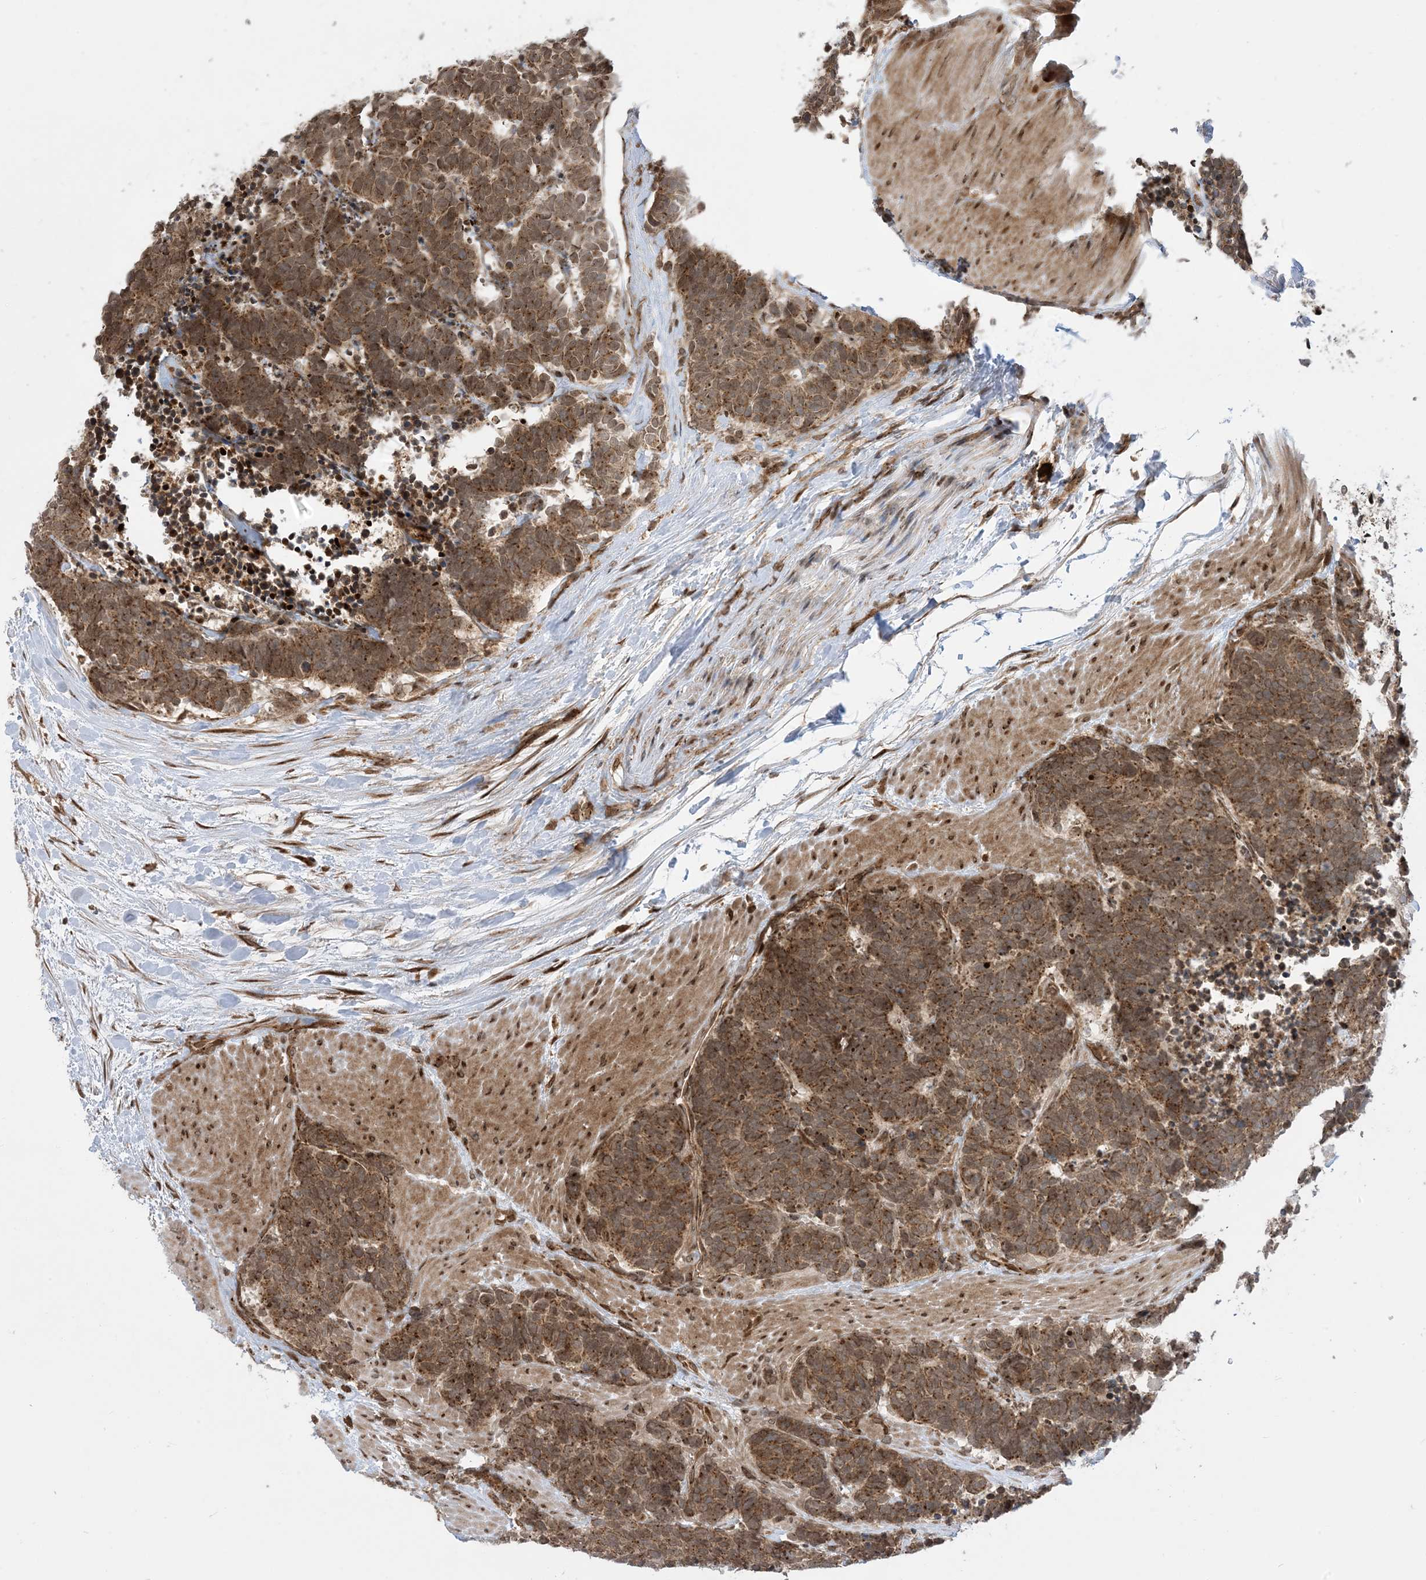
{"staining": {"intensity": "strong", "quantity": ">75%", "location": "cytoplasmic/membranous"}, "tissue": "carcinoid", "cell_type": "Tumor cells", "image_type": "cancer", "snomed": [{"axis": "morphology", "description": "Carcinoma, NOS"}, {"axis": "morphology", "description": "Carcinoid, malignant, NOS"}, {"axis": "topography", "description": "Urinary bladder"}], "caption": "High-power microscopy captured an immunohistochemistry histopathology image of carcinoma, revealing strong cytoplasmic/membranous expression in approximately >75% of tumor cells.", "gene": "CASP4", "patient": {"sex": "male", "age": 57}}